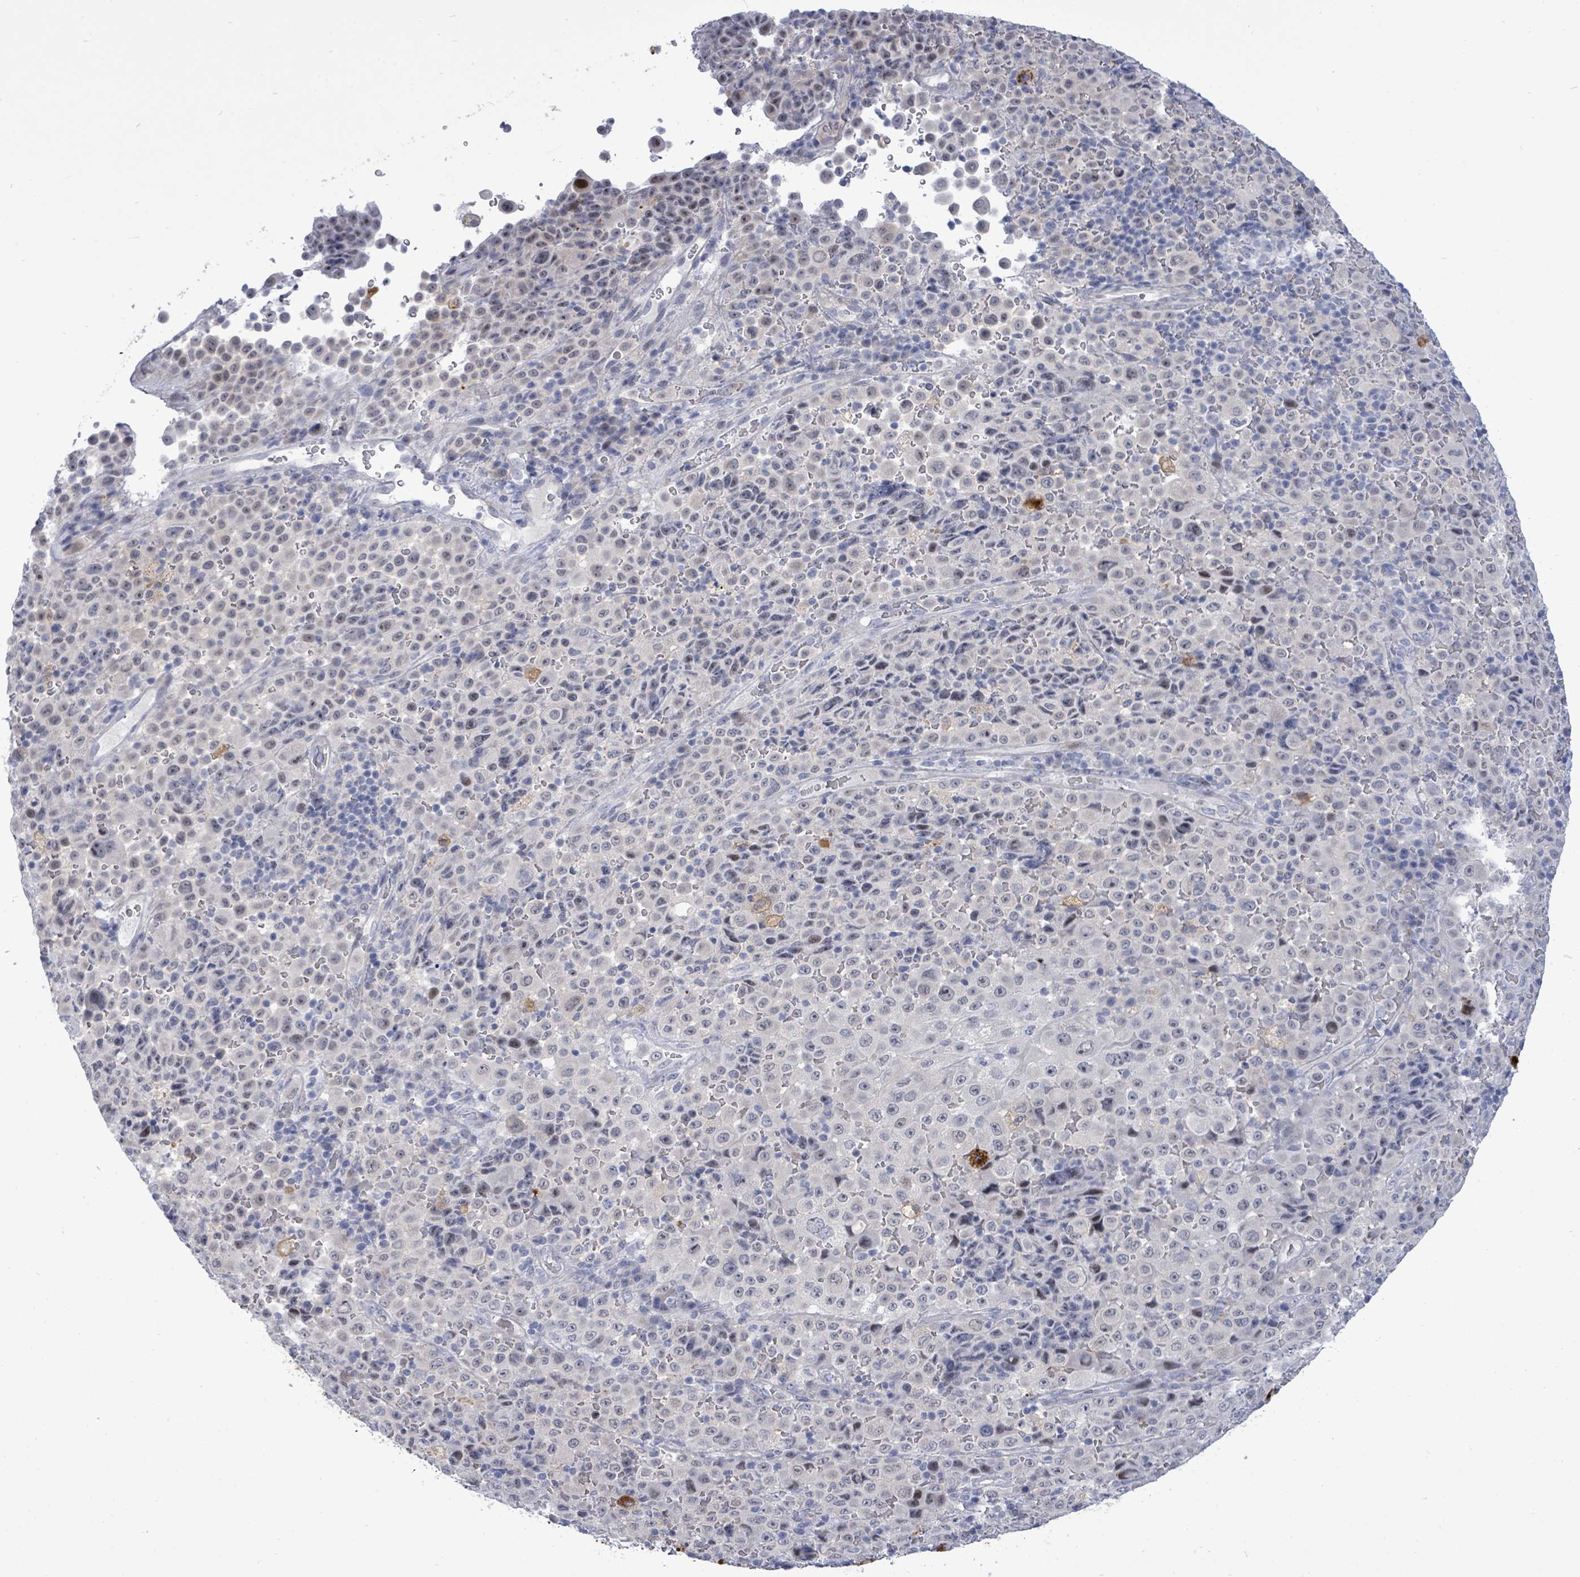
{"staining": {"intensity": "negative", "quantity": "none", "location": "none"}, "tissue": "melanoma", "cell_type": "Tumor cells", "image_type": "cancer", "snomed": [{"axis": "morphology", "description": "Malignant melanoma, Metastatic site"}, {"axis": "topography", "description": "Lymph node"}], "caption": "This histopathology image is of malignant melanoma (metastatic site) stained with immunohistochemistry (IHC) to label a protein in brown with the nuclei are counter-stained blue. There is no positivity in tumor cells.", "gene": "CT45A5", "patient": {"sex": "male", "age": 62}}